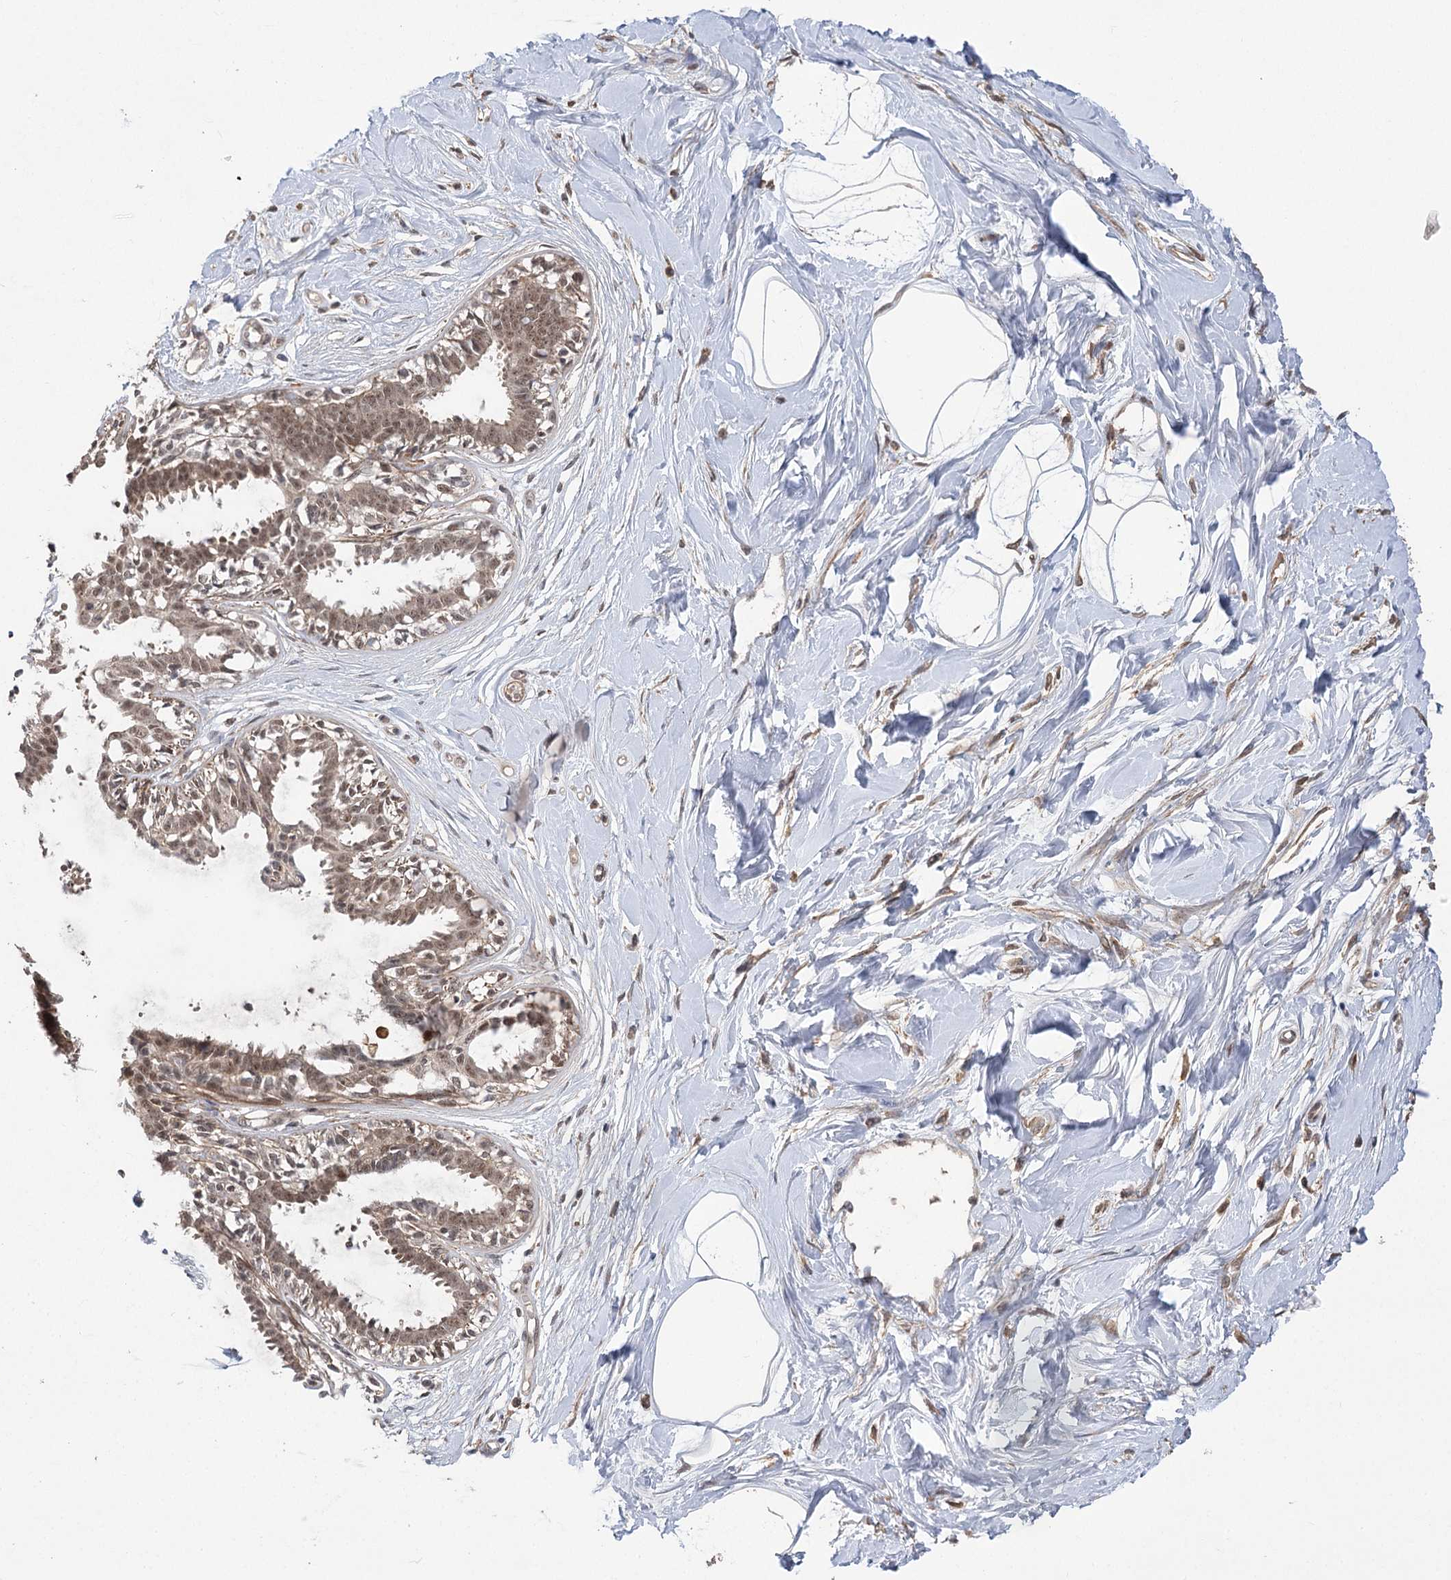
{"staining": {"intensity": "moderate", "quantity": ">75%", "location": "cytoplasmic/membranous,nuclear"}, "tissue": "breast", "cell_type": "Adipocytes", "image_type": "normal", "snomed": [{"axis": "morphology", "description": "Normal tissue, NOS"}, {"axis": "topography", "description": "Breast"}], "caption": "Protein expression analysis of benign human breast reveals moderate cytoplasmic/membranous,nuclear staining in about >75% of adipocytes.", "gene": "TENM2", "patient": {"sex": "female", "age": 45}}